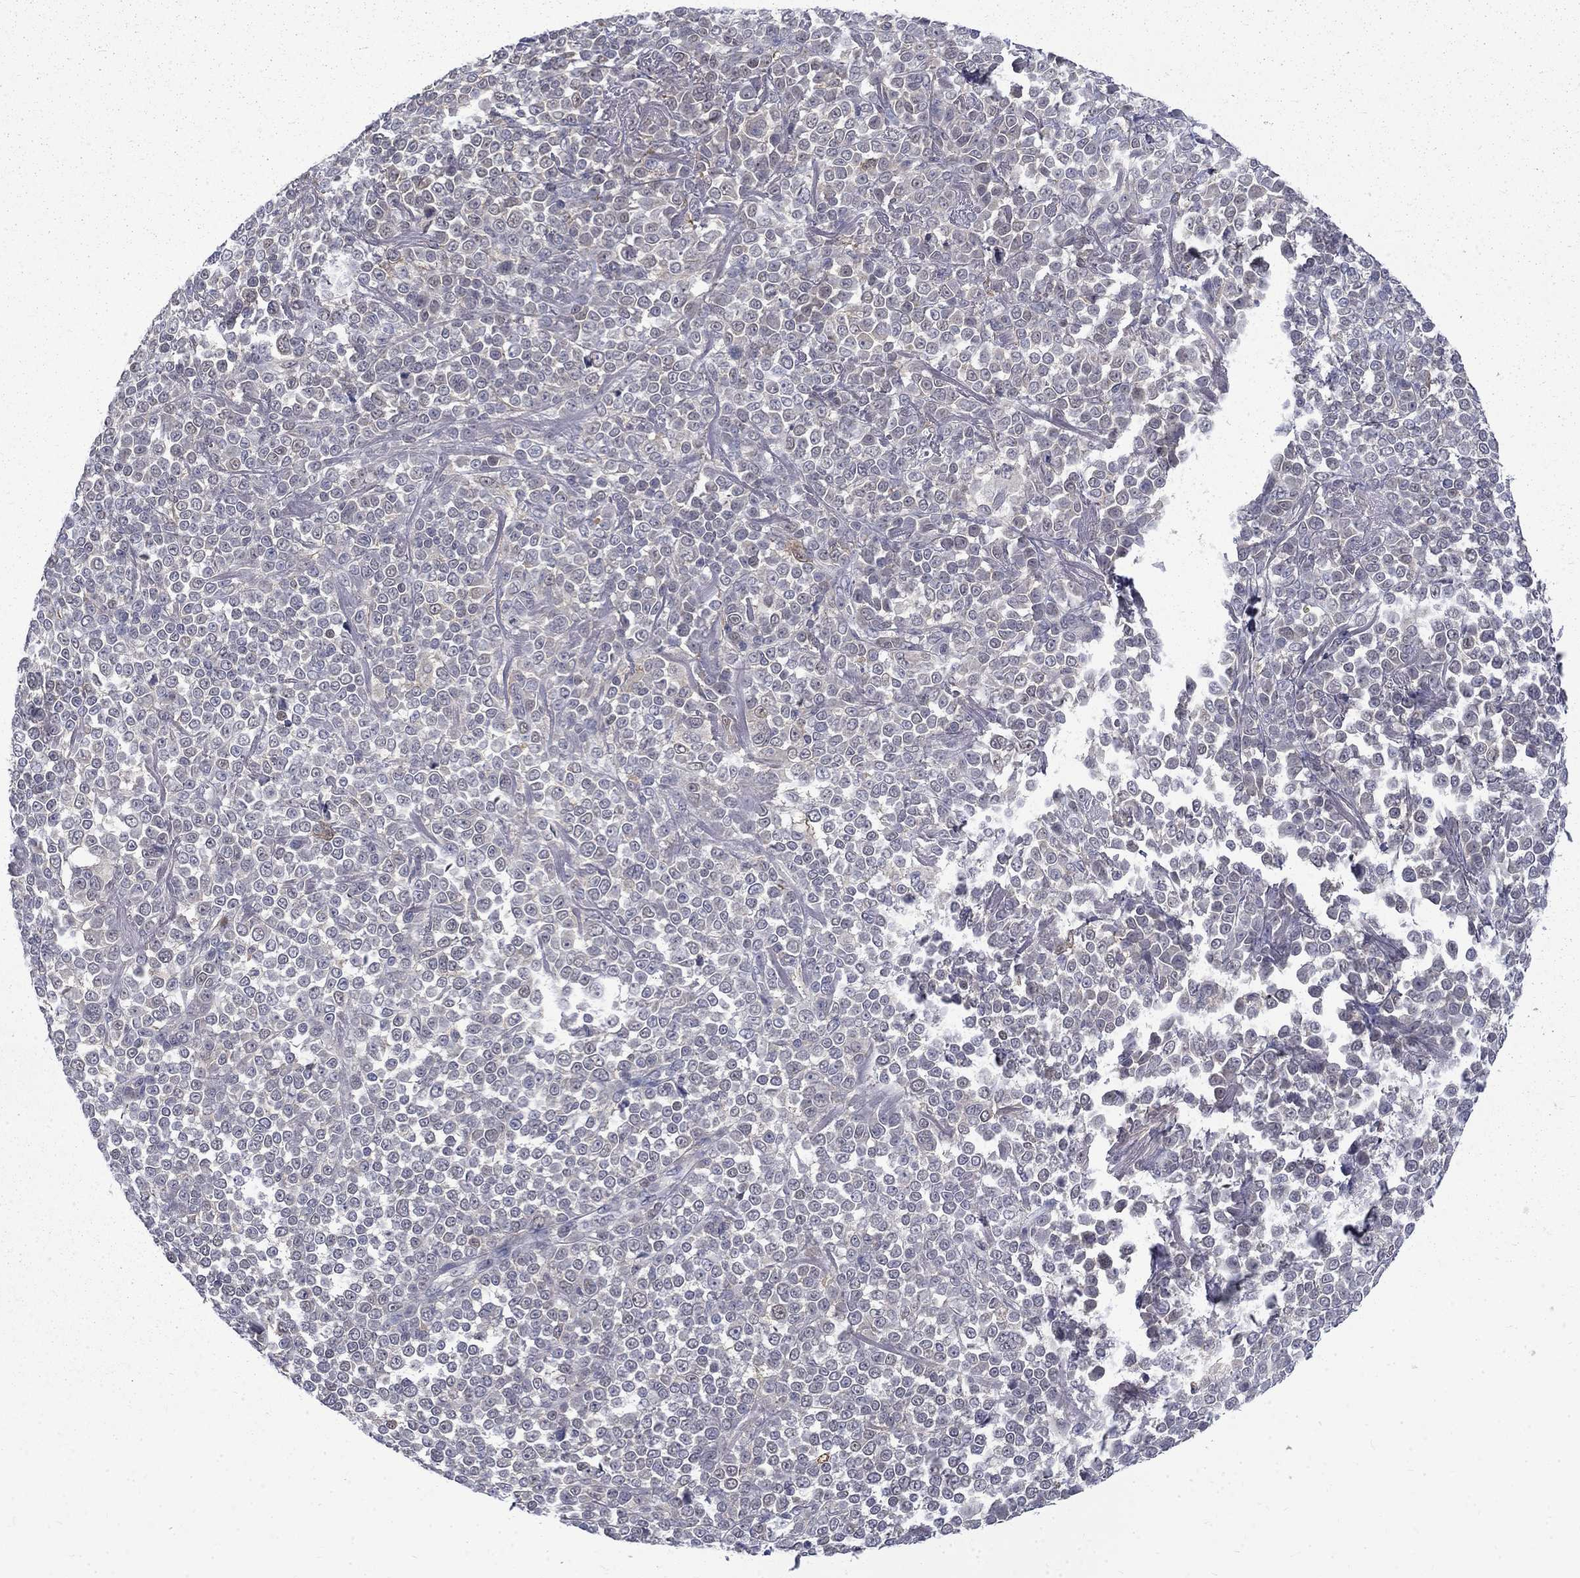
{"staining": {"intensity": "weak", "quantity": "<25%", "location": "cytoplasmic/membranous"}, "tissue": "melanoma", "cell_type": "Tumor cells", "image_type": "cancer", "snomed": [{"axis": "morphology", "description": "Malignant melanoma, NOS"}, {"axis": "topography", "description": "Skin"}], "caption": "Human malignant melanoma stained for a protein using immunohistochemistry (IHC) exhibits no positivity in tumor cells.", "gene": "PCBP3", "patient": {"sex": "female", "age": 95}}